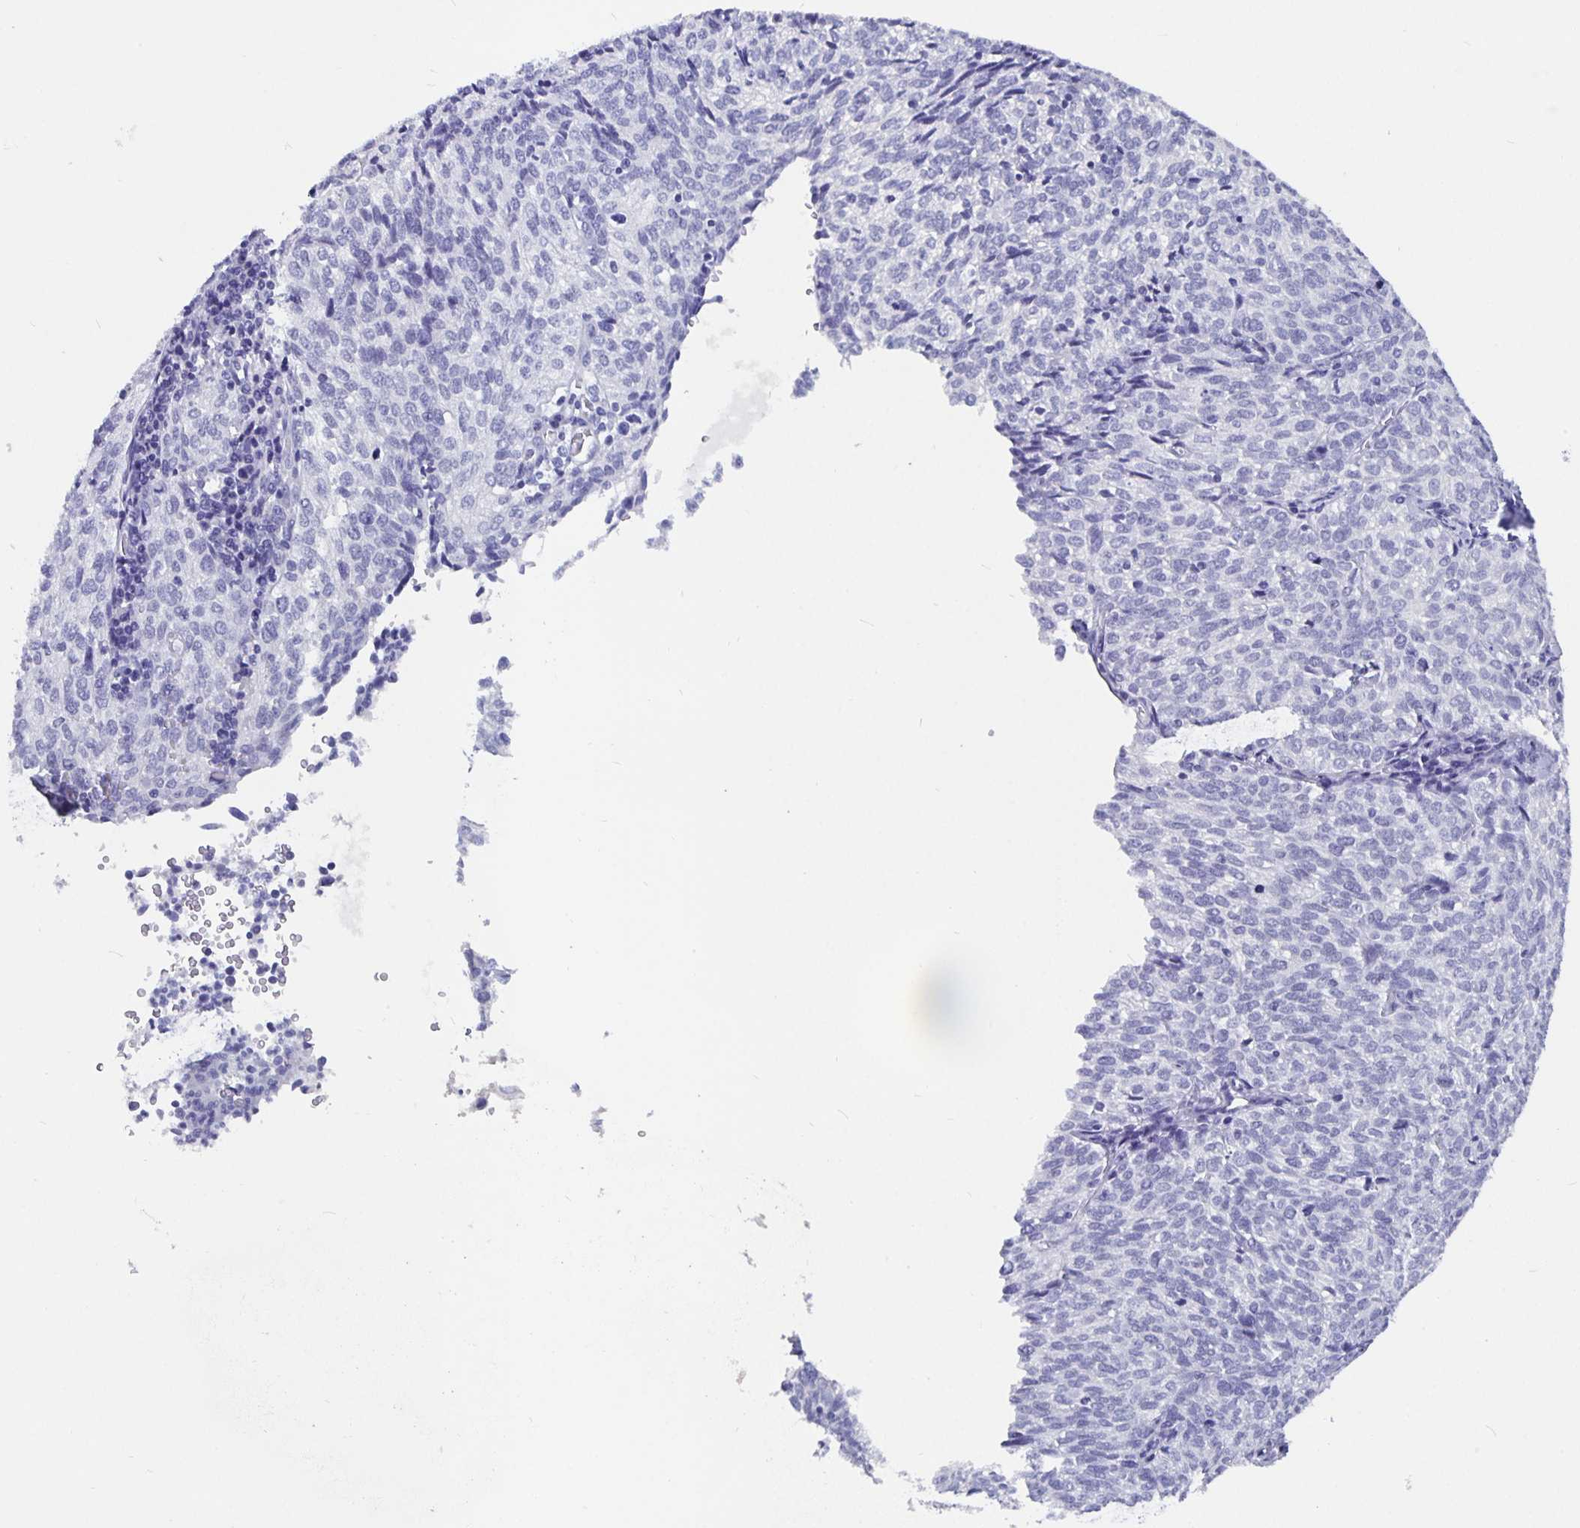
{"staining": {"intensity": "negative", "quantity": "none", "location": "none"}, "tissue": "cervical cancer", "cell_type": "Tumor cells", "image_type": "cancer", "snomed": [{"axis": "morphology", "description": "Normal tissue, NOS"}, {"axis": "morphology", "description": "Squamous cell carcinoma, NOS"}, {"axis": "topography", "description": "Vagina"}, {"axis": "topography", "description": "Cervix"}], "caption": "IHC histopathology image of neoplastic tissue: human squamous cell carcinoma (cervical) stained with DAB (3,3'-diaminobenzidine) displays no significant protein staining in tumor cells. (IHC, brightfield microscopy, high magnification).", "gene": "ODF3B", "patient": {"sex": "female", "age": 45}}